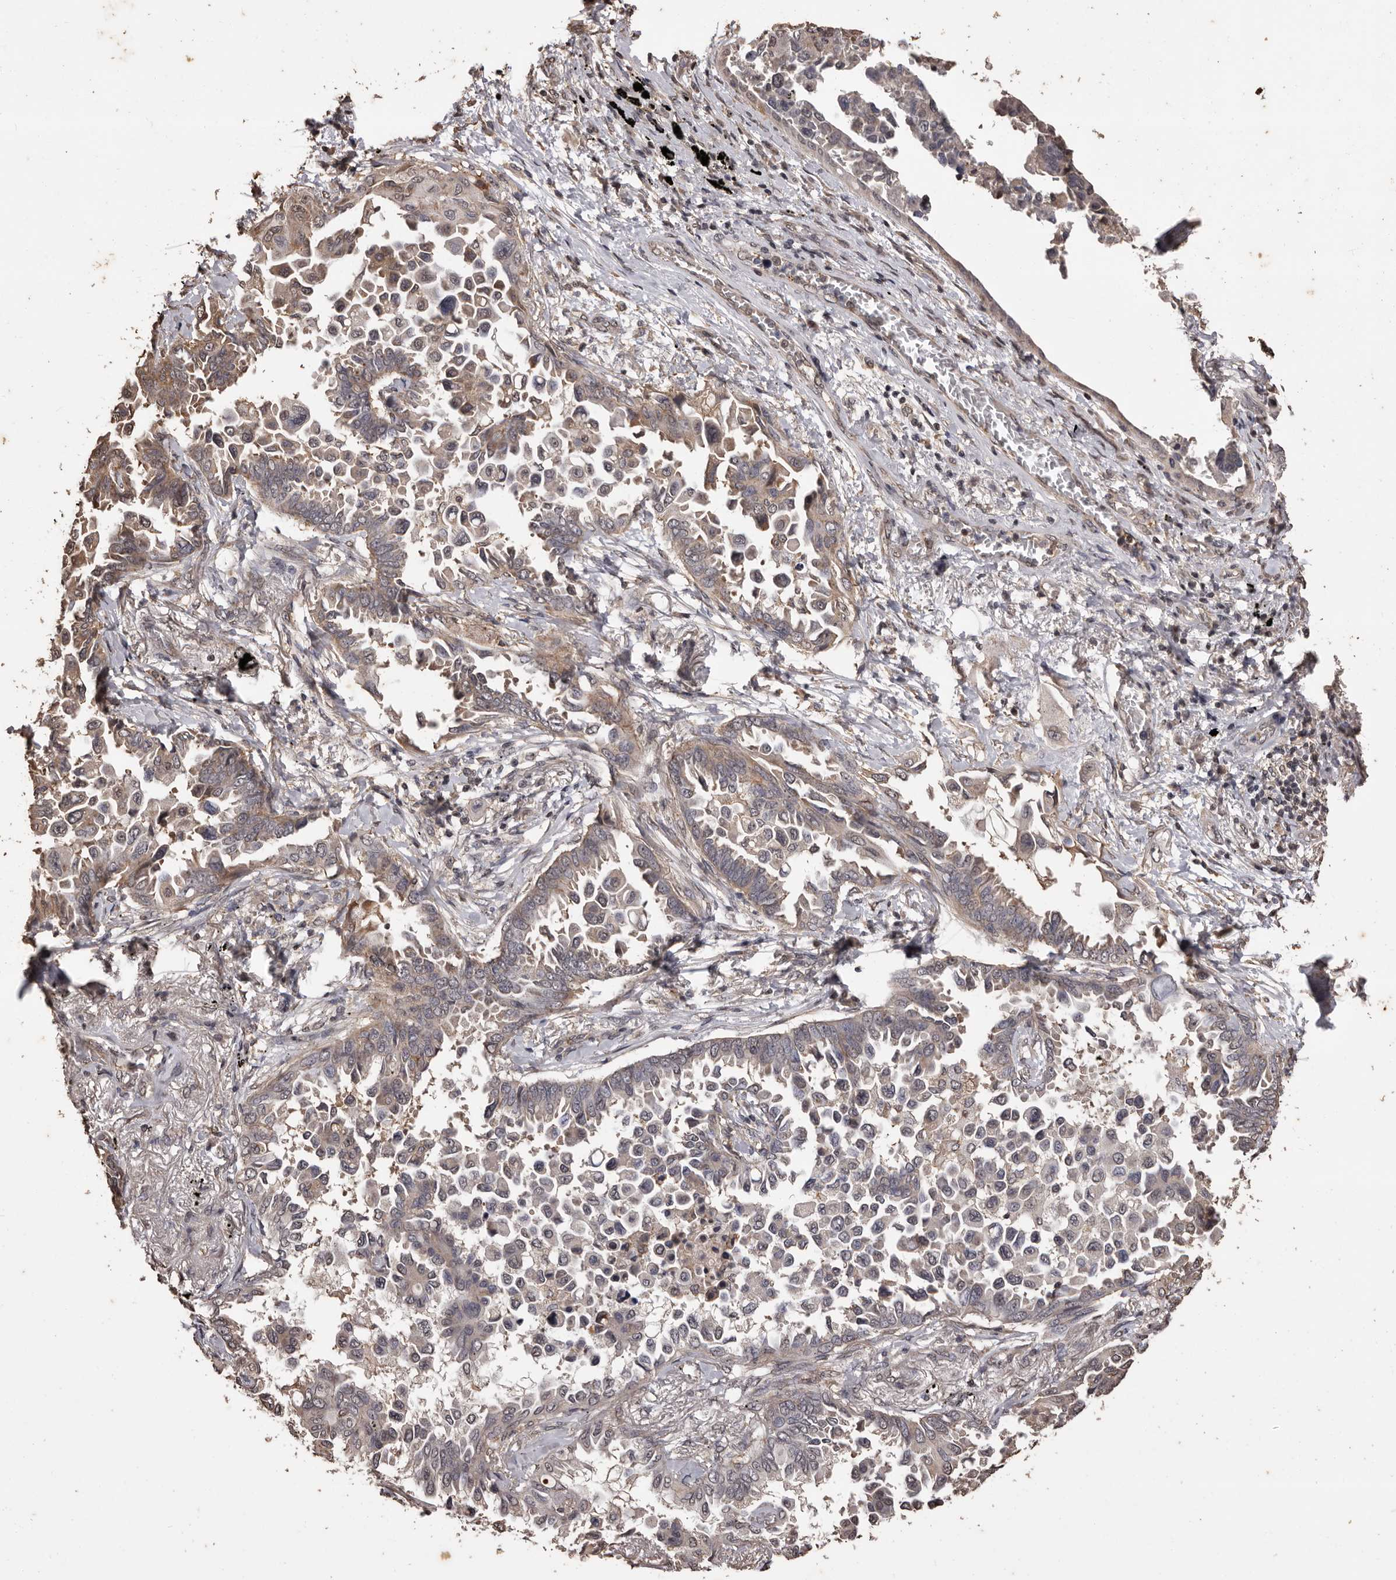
{"staining": {"intensity": "weak", "quantity": "25%-75%", "location": "cytoplasmic/membranous"}, "tissue": "lung cancer", "cell_type": "Tumor cells", "image_type": "cancer", "snomed": [{"axis": "morphology", "description": "Adenocarcinoma, NOS"}, {"axis": "topography", "description": "Lung"}], "caption": "Tumor cells show weak cytoplasmic/membranous positivity in approximately 25%-75% of cells in lung cancer (adenocarcinoma).", "gene": "NAV1", "patient": {"sex": "female", "age": 67}}